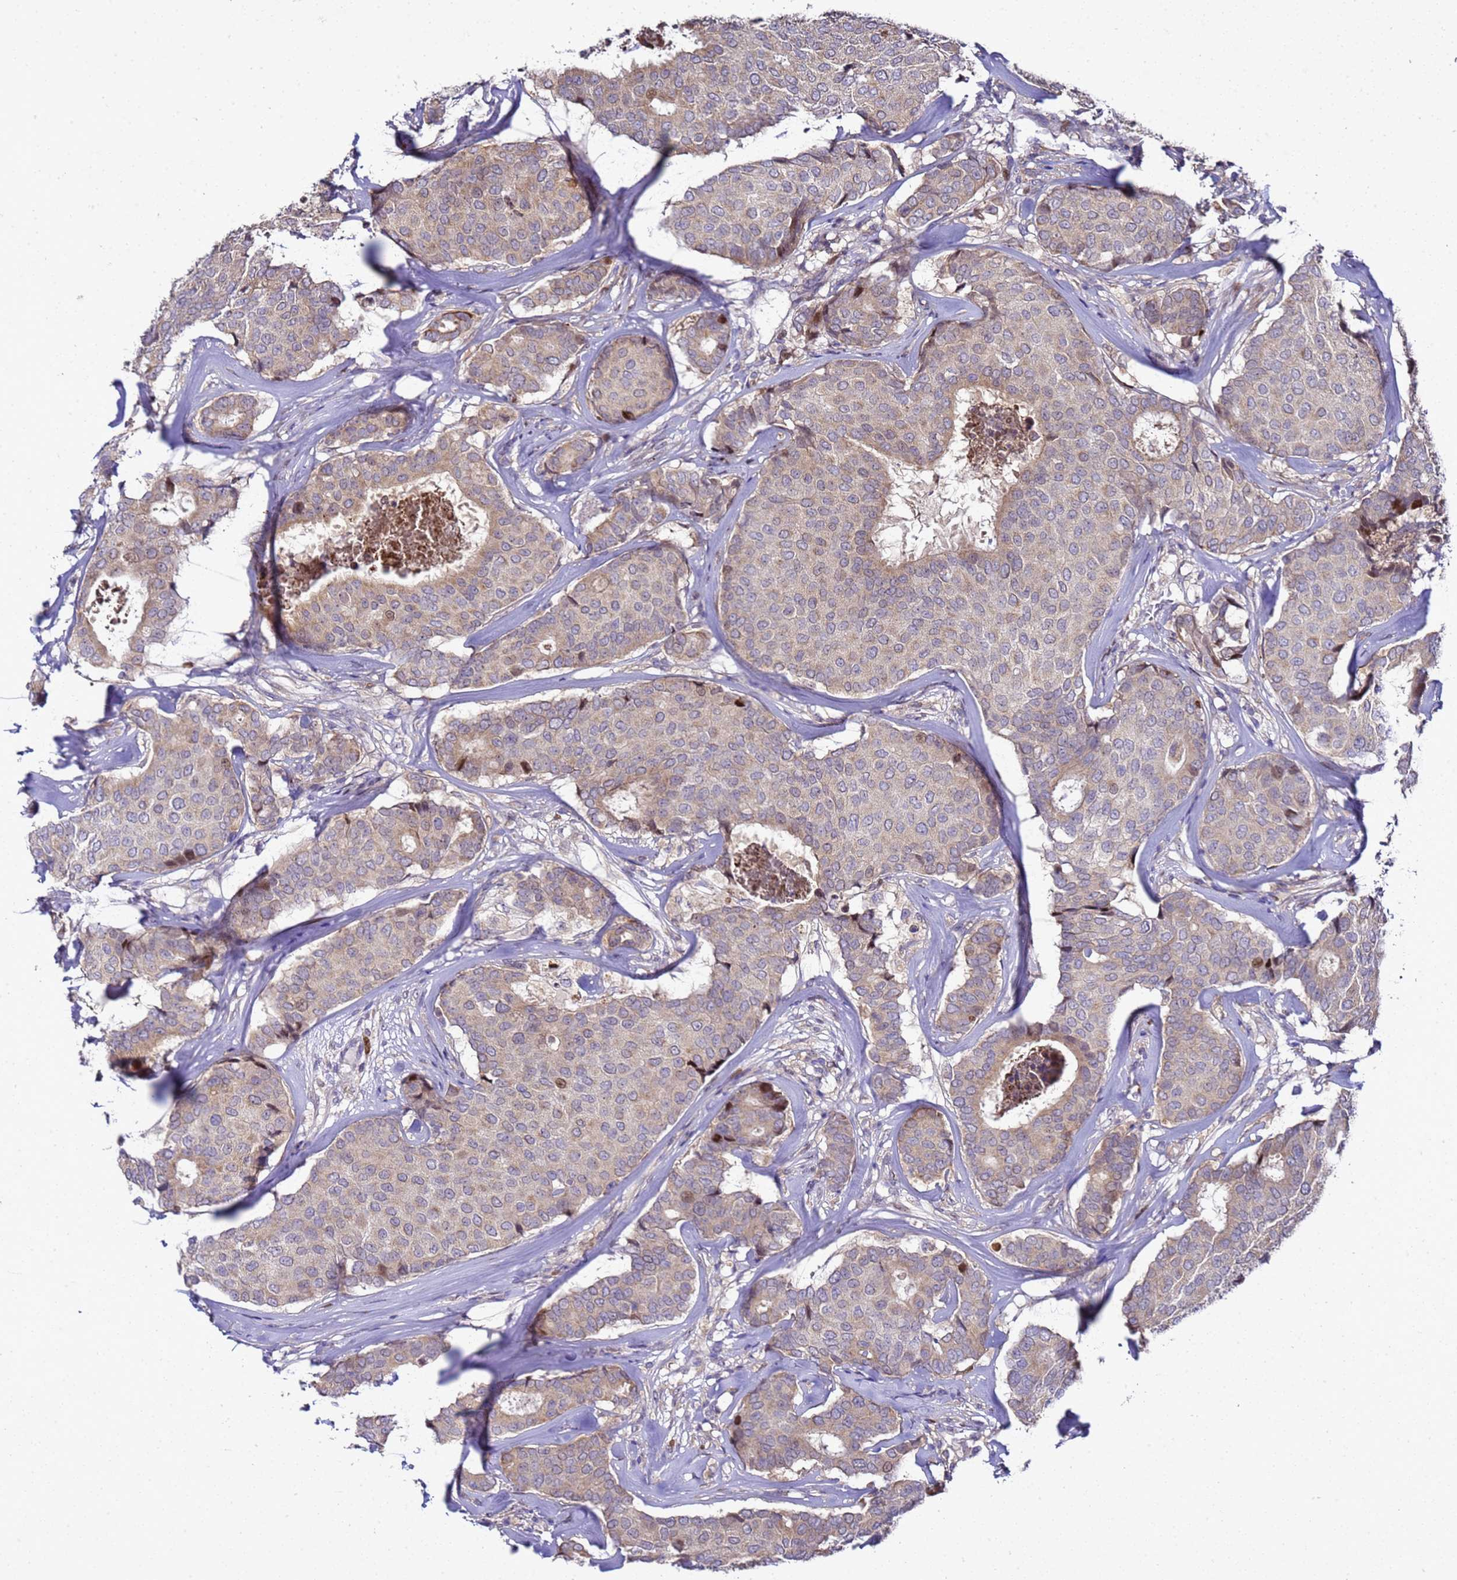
{"staining": {"intensity": "weak", "quantity": "25%-75%", "location": "cytoplasmic/membranous"}, "tissue": "breast cancer", "cell_type": "Tumor cells", "image_type": "cancer", "snomed": [{"axis": "morphology", "description": "Duct carcinoma"}, {"axis": "topography", "description": "Breast"}], "caption": "Breast cancer stained with a protein marker shows weak staining in tumor cells.", "gene": "ALG3", "patient": {"sex": "female", "age": 75}}